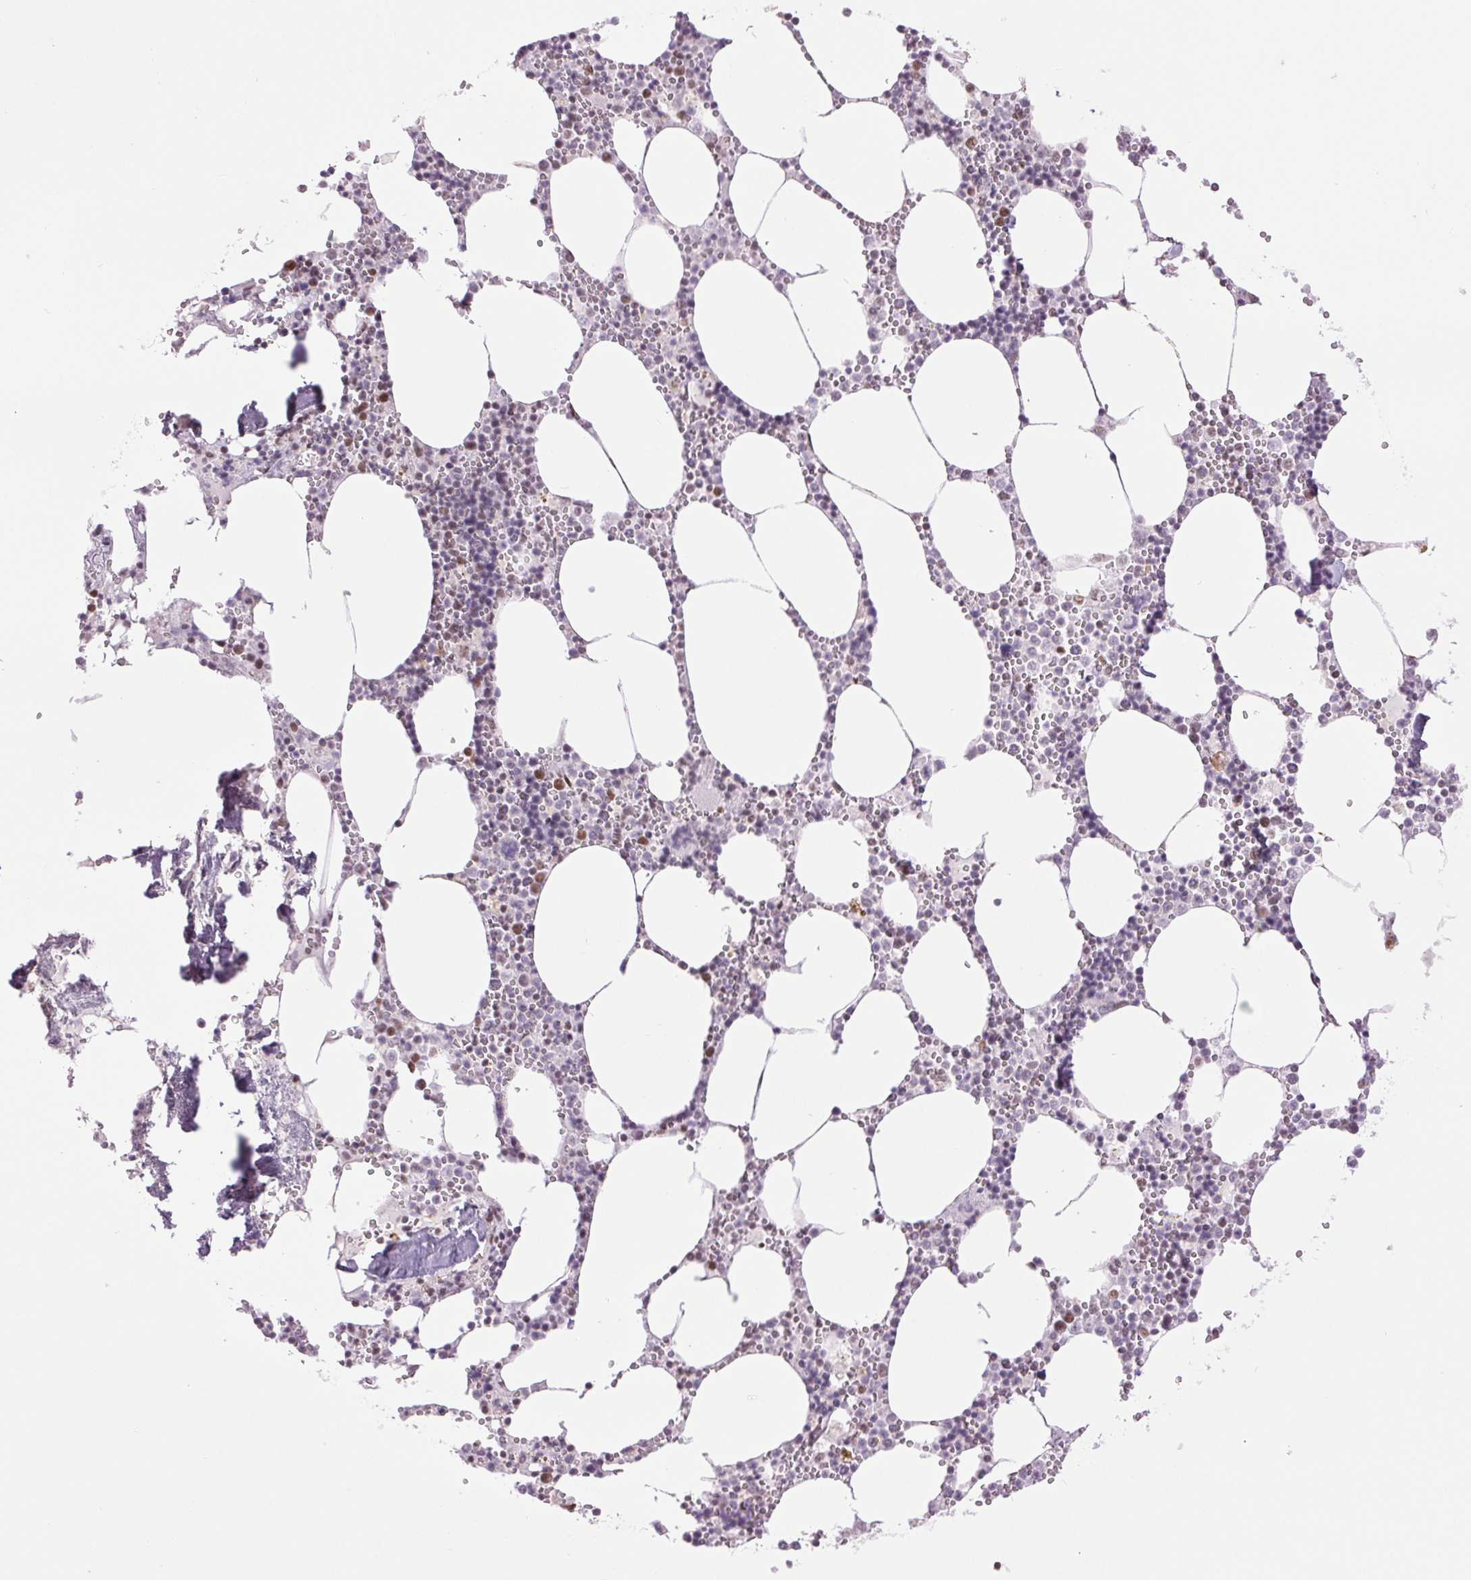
{"staining": {"intensity": "moderate", "quantity": "25%-75%", "location": "nuclear"}, "tissue": "bone marrow", "cell_type": "Hematopoietic cells", "image_type": "normal", "snomed": [{"axis": "morphology", "description": "Normal tissue, NOS"}, {"axis": "topography", "description": "Bone marrow"}], "caption": "Bone marrow stained with immunohistochemistry shows moderate nuclear positivity in about 25%-75% of hematopoietic cells. Using DAB (brown) and hematoxylin (blue) stains, captured at high magnification using brightfield microscopy.", "gene": "ZFR2", "patient": {"sex": "male", "age": 54}}